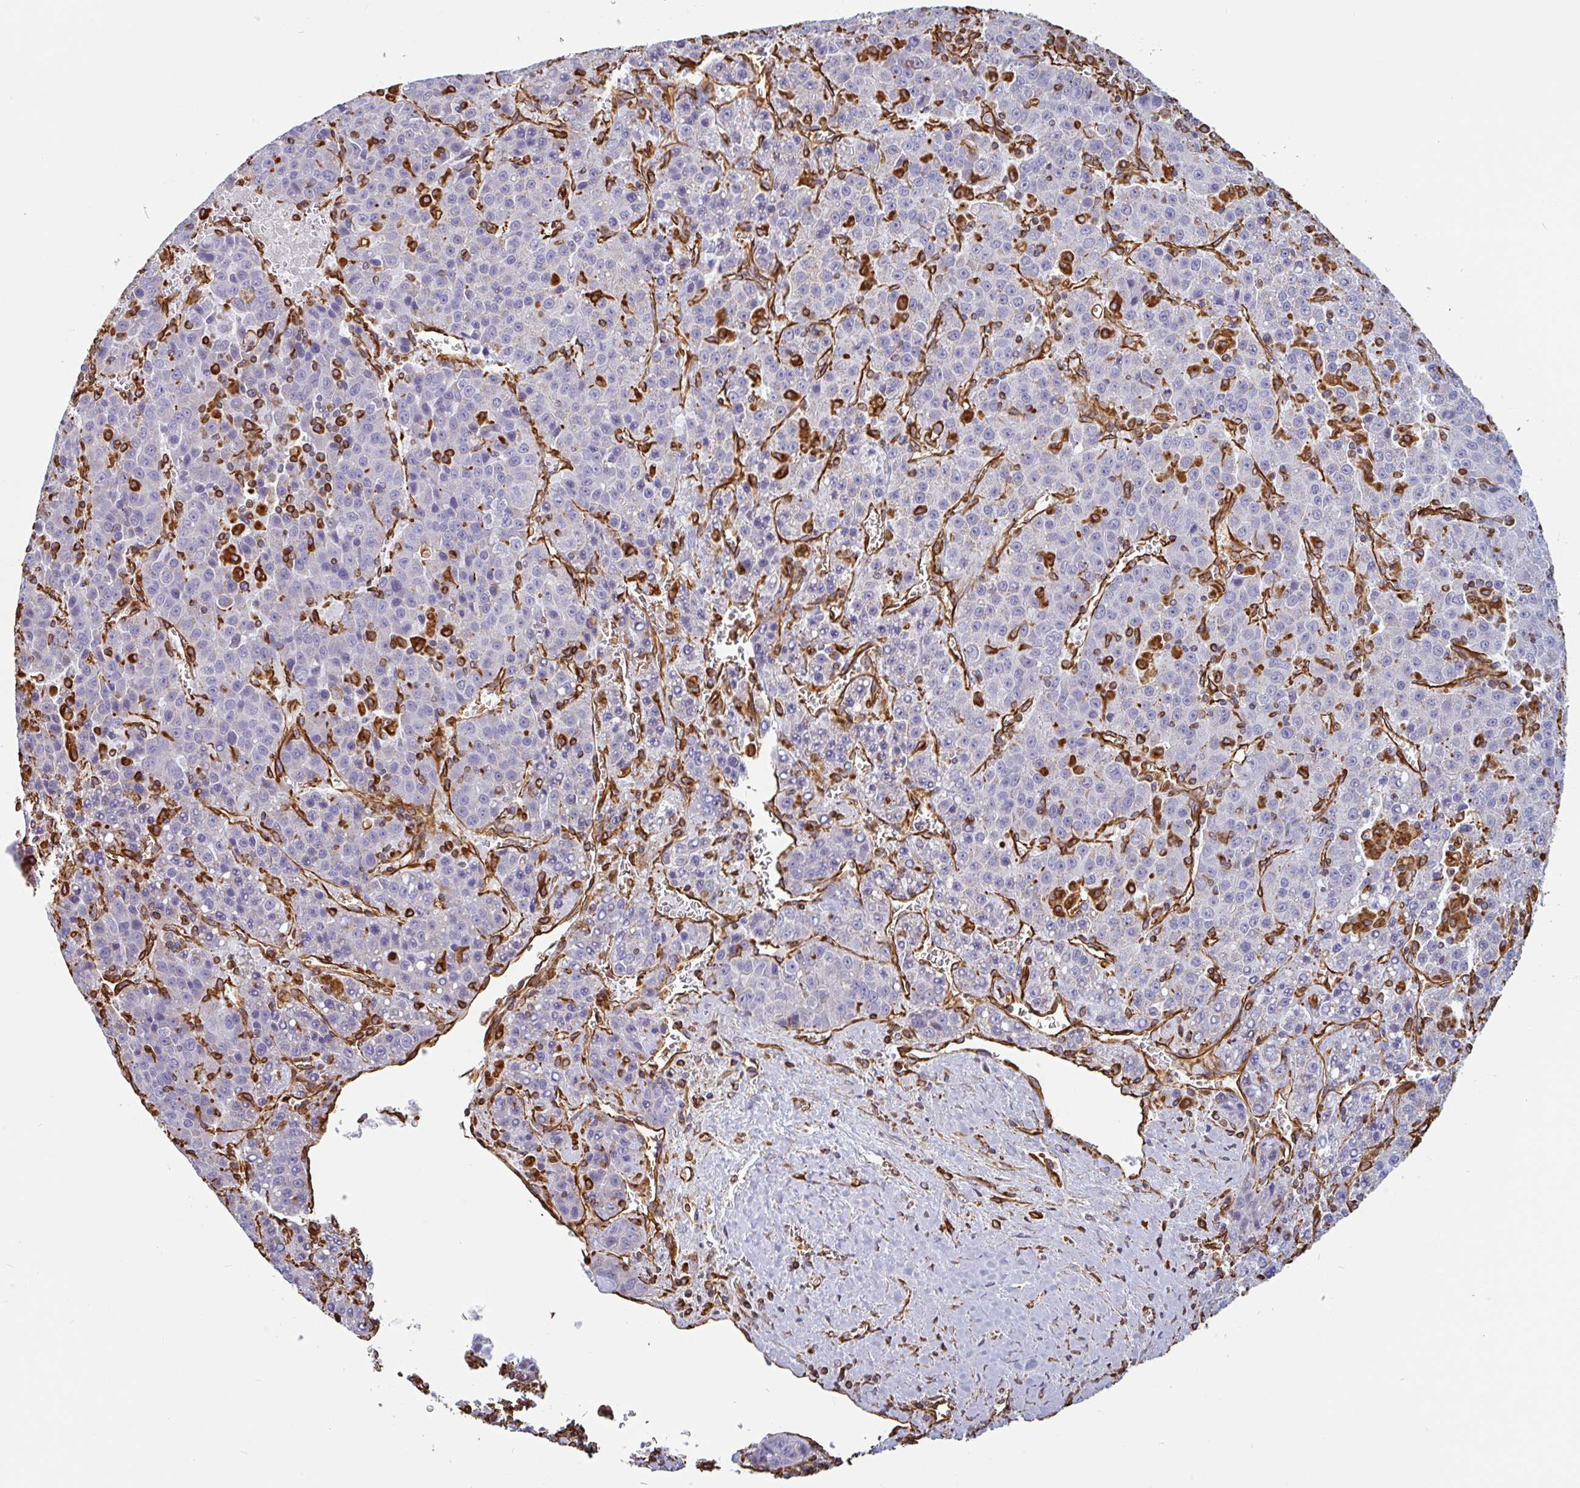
{"staining": {"intensity": "negative", "quantity": "none", "location": "none"}, "tissue": "liver cancer", "cell_type": "Tumor cells", "image_type": "cancer", "snomed": [{"axis": "morphology", "description": "Carcinoma, Hepatocellular, NOS"}, {"axis": "topography", "description": "Liver"}], "caption": "Hepatocellular carcinoma (liver) stained for a protein using IHC shows no positivity tumor cells.", "gene": "PPFIA1", "patient": {"sex": "female", "age": 53}}